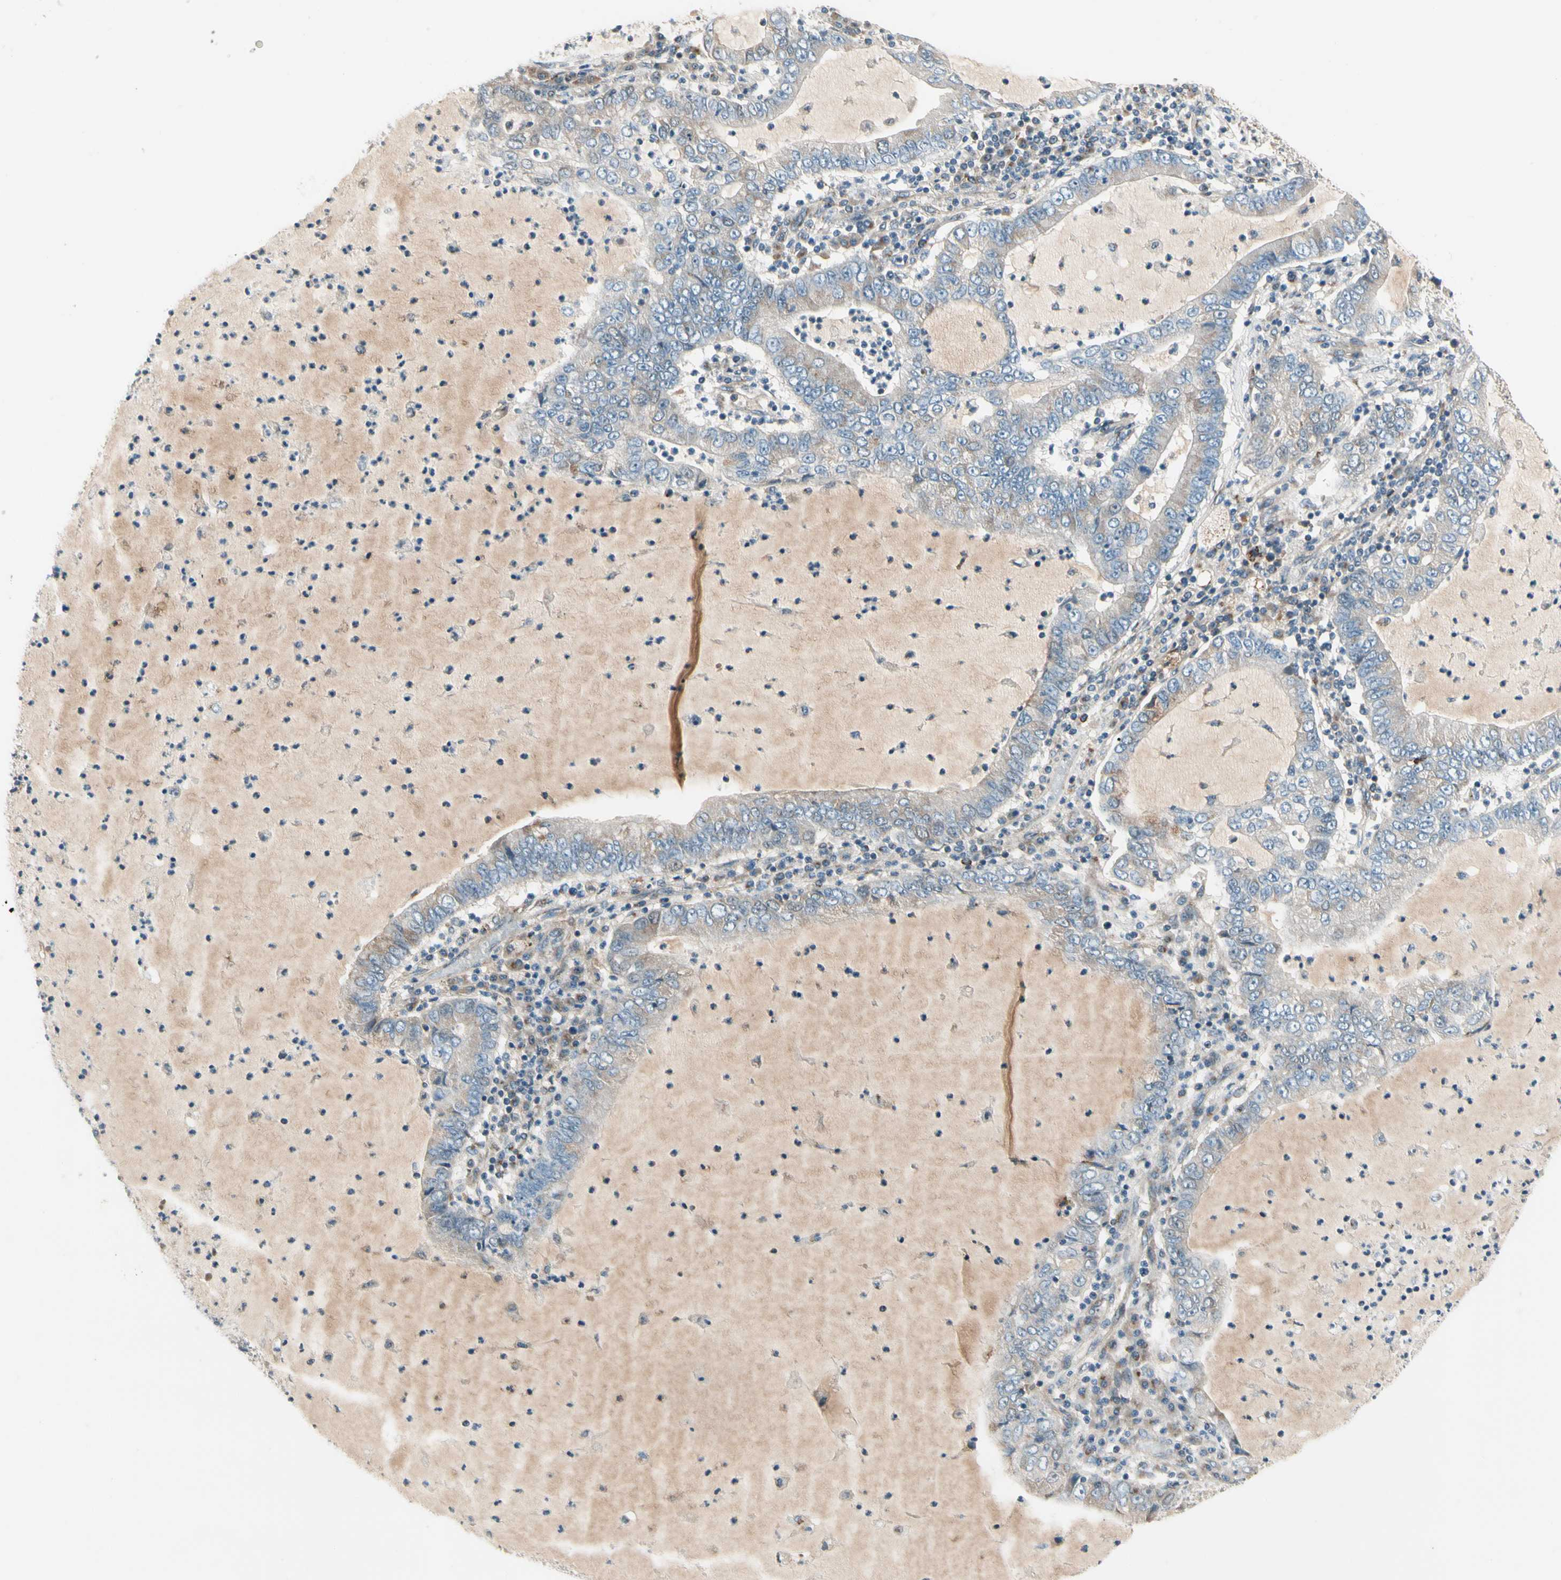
{"staining": {"intensity": "weak", "quantity": "25%-75%", "location": "cytoplasmic/membranous"}, "tissue": "lung cancer", "cell_type": "Tumor cells", "image_type": "cancer", "snomed": [{"axis": "morphology", "description": "Adenocarcinoma, NOS"}, {"axis": "topography", "description": "Lung"}], "caption": "Adenocarcinoma (lung) stained for a protein exhibits weak cytoplasmic/membranous positivity in tumor cells.", "gene": "ABCA3", "patient": {"sex": "female", "age": 51}}